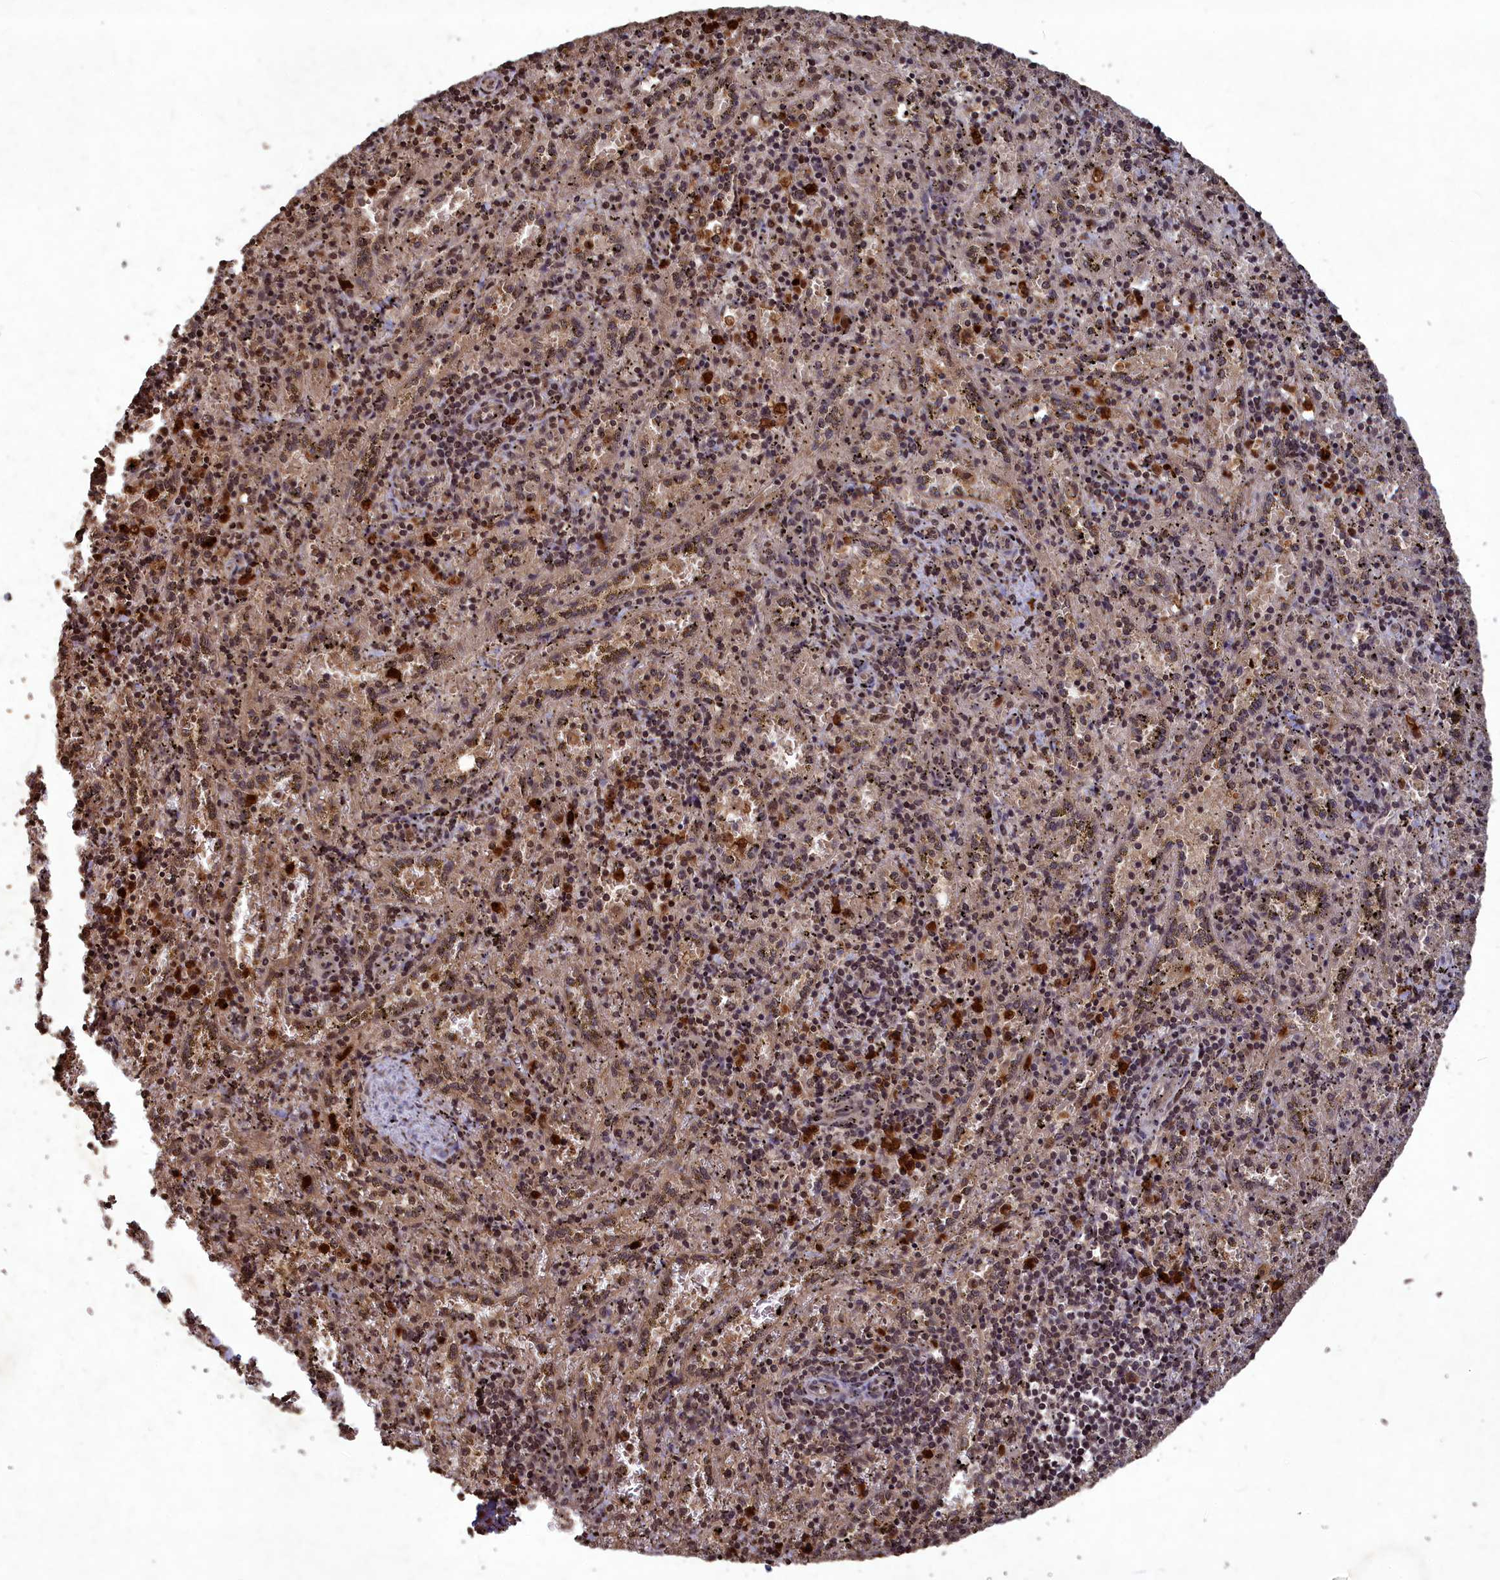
{"staining": {"intensity": "strong", "quantity": "25%-75%", "location": "cytoplasmic/membranous,nuclear"}, "tissue": "spleen", "cell_type": "Cells in red pulp", "image_type": "normal", "snomed": [{"axis": "morphology", "description": "Normal tissue, NOS"}, {"axis": "topography", "description": "Spleen"}], "caption": "Immunohistochemistry staining of unremarkable spleen, which demonstrates high levels of strong cytoplasmic/membranous,nuclear staining in approximately 25%-75% of cells in red pulp indicating strong cytoplasmic/membranous,nuclear protein positivity. The staining was performed using DAB (brown) for protein detection and nuclei were counterstained in hematoxylin (blue).", "gene": "SRMS", "patient": {"sex": "male", "age": 11}}